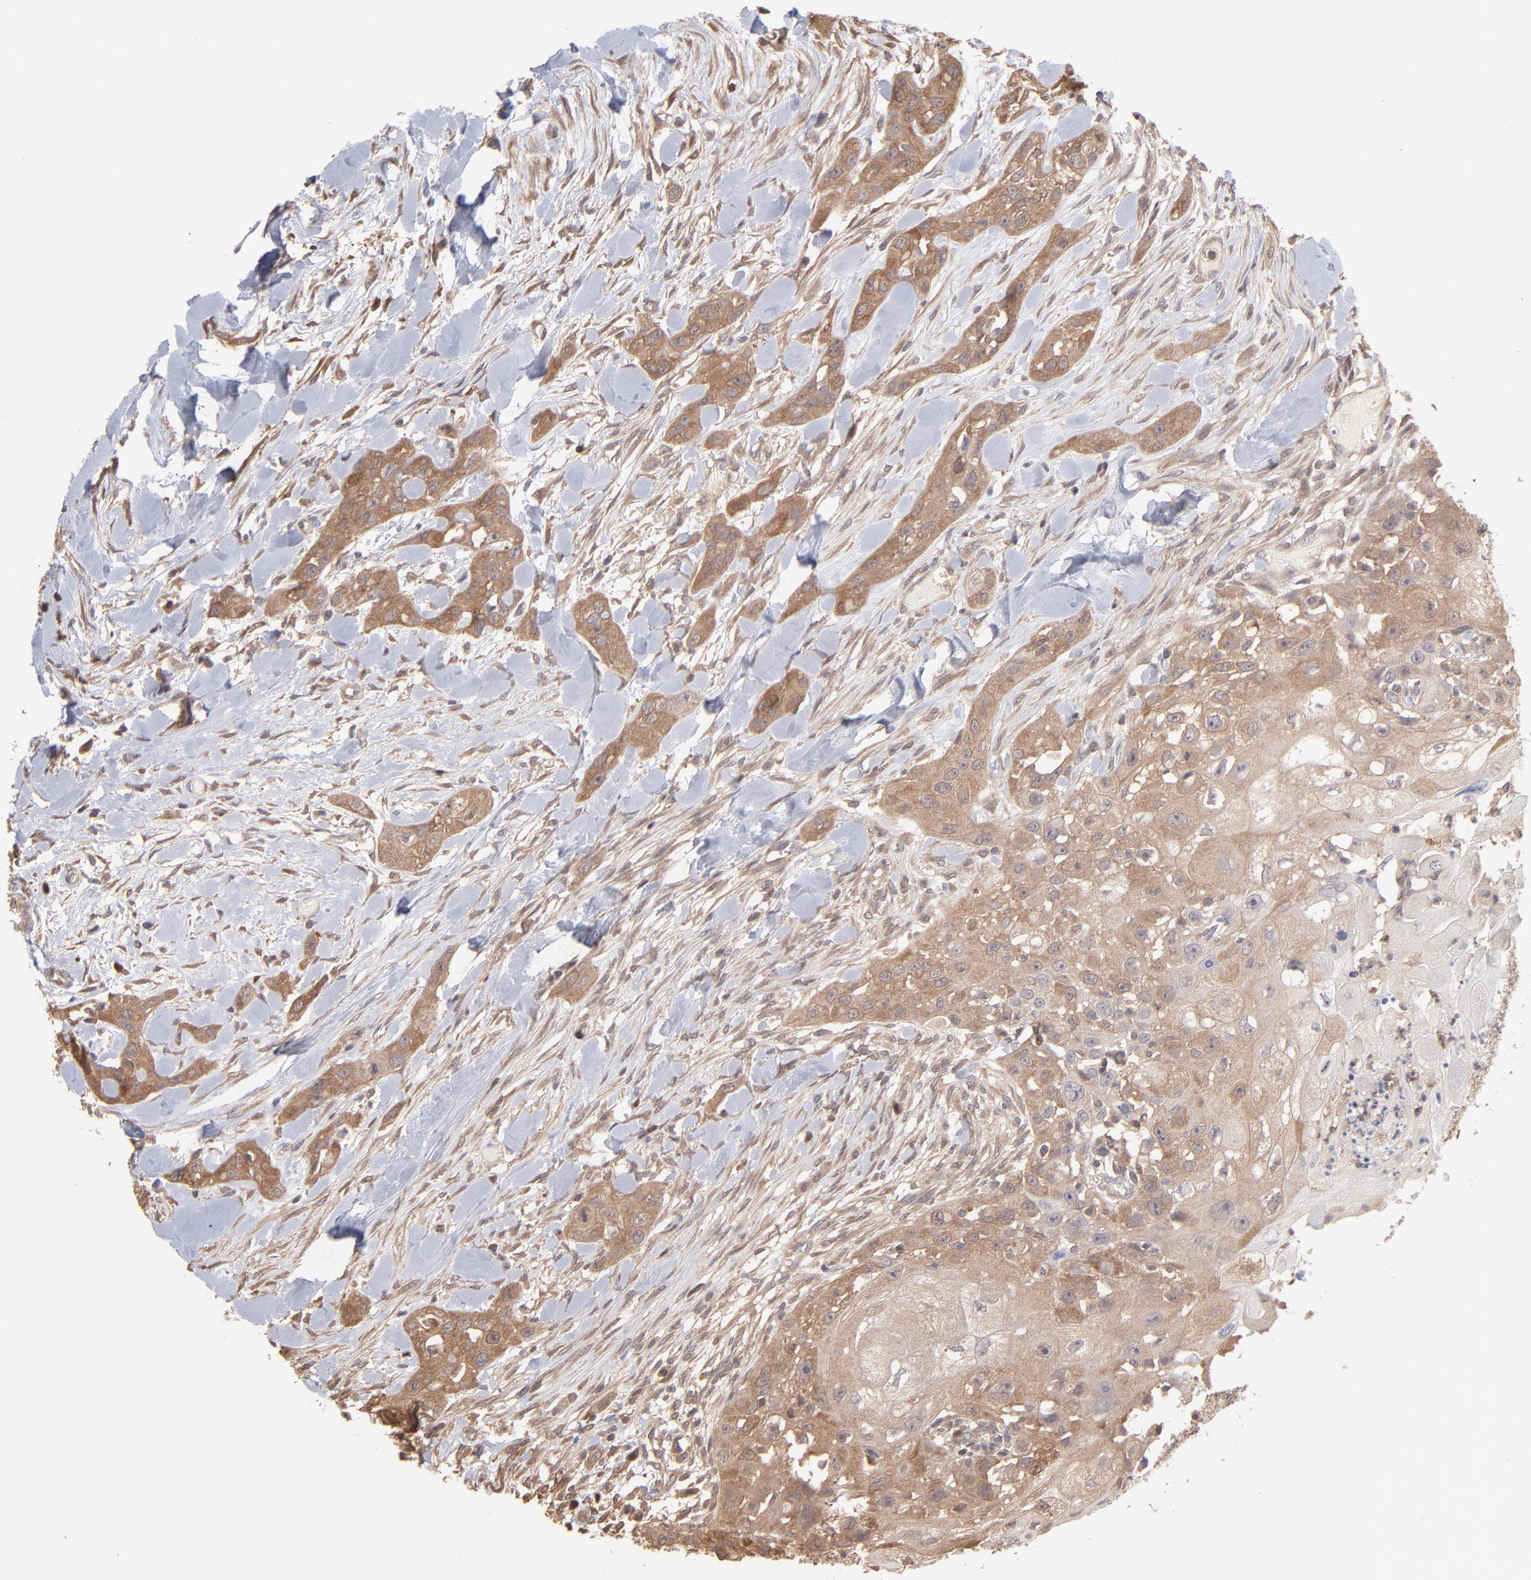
{"staining": {"intensity": "strong", "quantity": ">75%", "location": "cytoplasmic/membranous"}, "tissue": "head and neck cancer", "cell_type": "Tumor cells", "image_type": "cancer", "snomed": [{"axis": "morphology", "description": "Neoplasm, malignant, NOS"}, {"axis": "topography", "description": "Salivary gland"}, {"axis": "topography", "description": "Head-Neck"}], "caption": "Strong cytoplasmic/membranous staining for a protein is seen in about >75% of tumor cells of neoplasm (malignant) (head and neck) using immunohistochemistry.", "gene": "MAP2K2", "patient": {"sex": "male", "age": 43}}